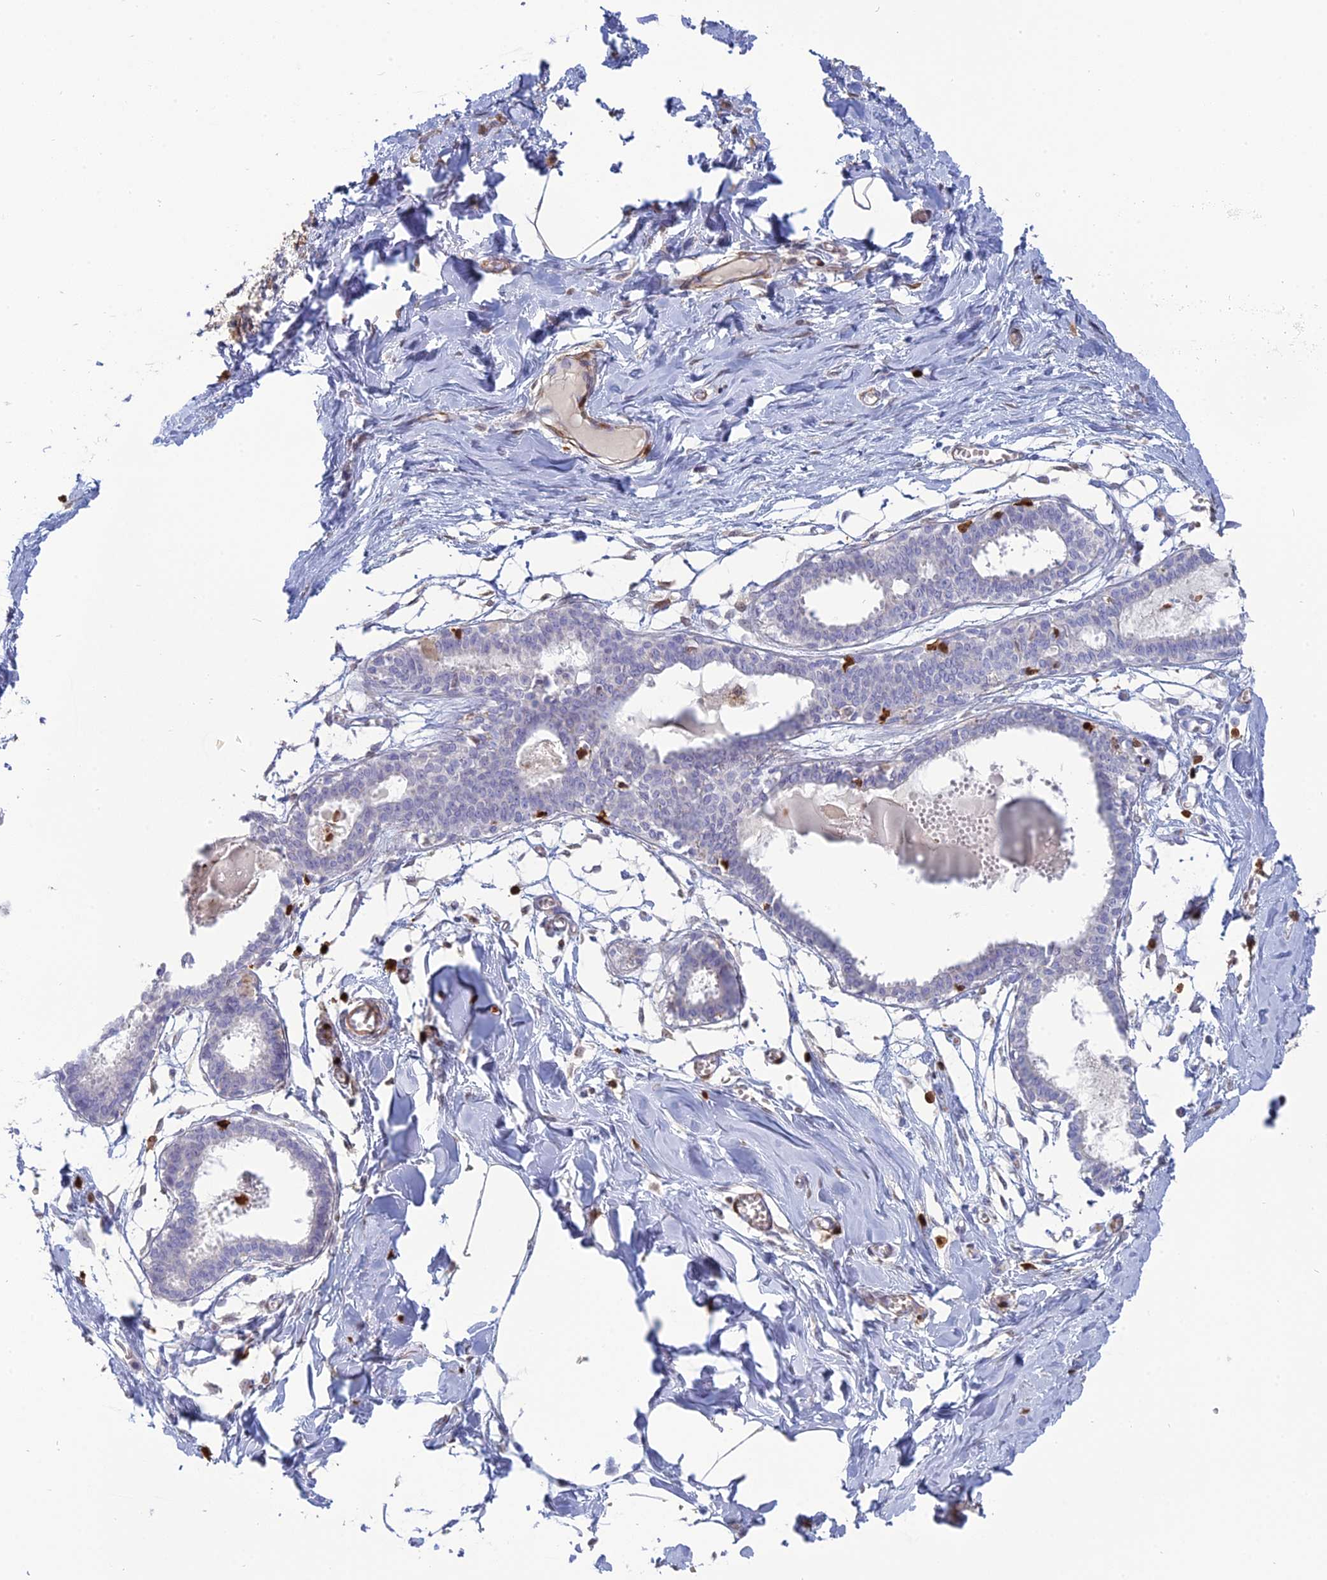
{"staining": {"intensity": "negative", "quantity": "none", "location": "none"}, "tissue": "breast", "cell_type": "Adipocytes", "image_type": "normal", "snomed": [{"axis": "morphology", "description": "Normal tissue, NOS"}, {"axis": "topography", "description": "Breast"}], "caption": "The histopathology image displays no significant staining in adipocytes of breast. The staining was performed using DAB (3,3'-diaminobenzidine) to visualize the protein expression in brown, while the nuclei were stained in blue with hematoxylin (Magnification: 20x).", "gene": "PGBD4", "patient": {"sex": "female", "age": 27}}